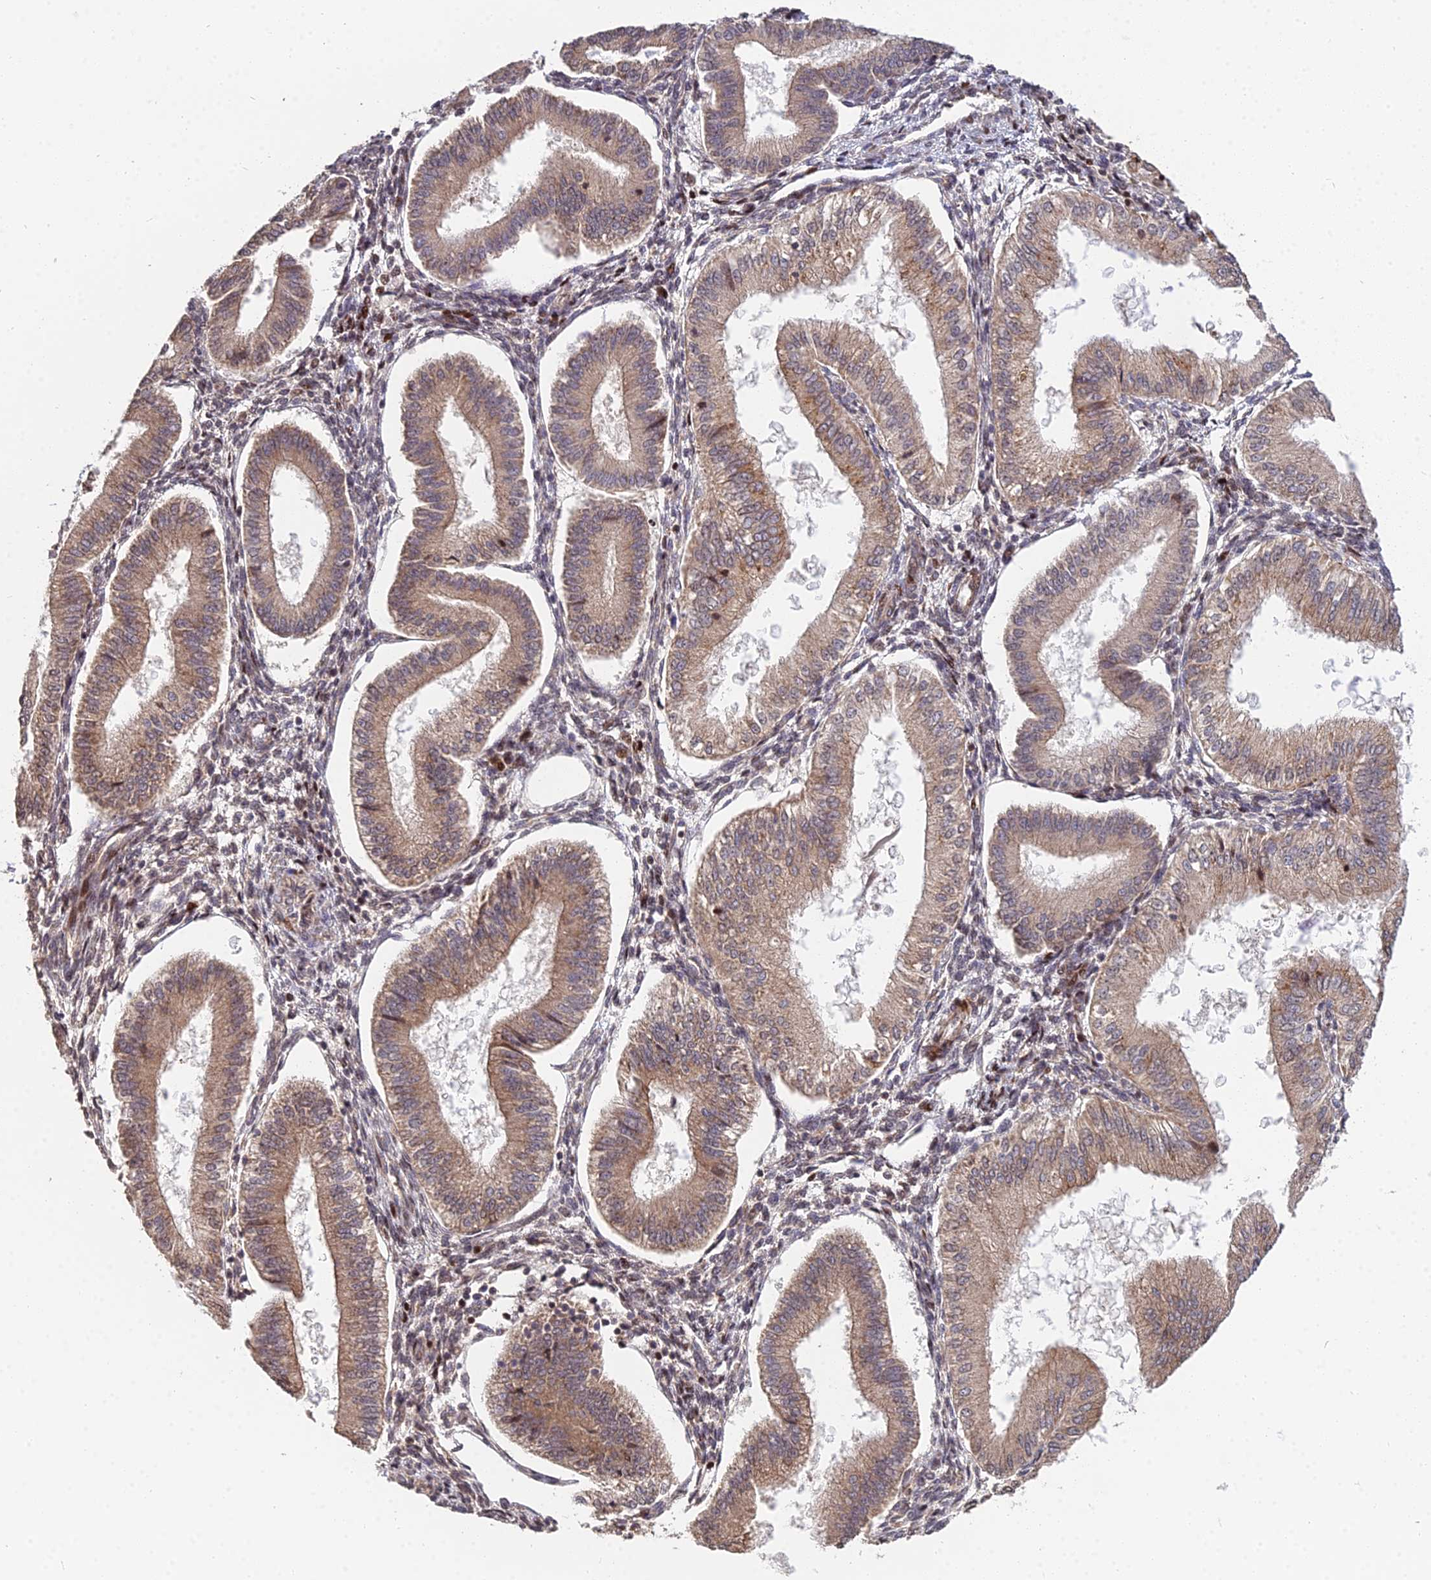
{"staining": {"intensity": "strong", "quantity": "<25%", "location": "cytoplasmic/membranous,nuclear"}, "tissue": "endometrium", "cell_type": "Cells in endometrial stroma", "image_type": "normal", "snomed": [{"axis": "morphology", "description": "Normal tissue, NOS"}, {"axis": "topography", "description": "Endometrium"}], "caption": "Immunohistochemistry (IHC) staining of unremarkable endometrium, which displays medium levels of strong cytoplasmic/membranous,nuclear staining in about <25% of cells in endometrial stroma indicating strong cytoplasmic/membranous,nuclear protein staining. The staining was performed using DAB (brown) for protein detection and nuclei were counterstained in hematoxylin (blue).", "gene": "RBMS2", "patient": {"sex": "female", "age": 39}}